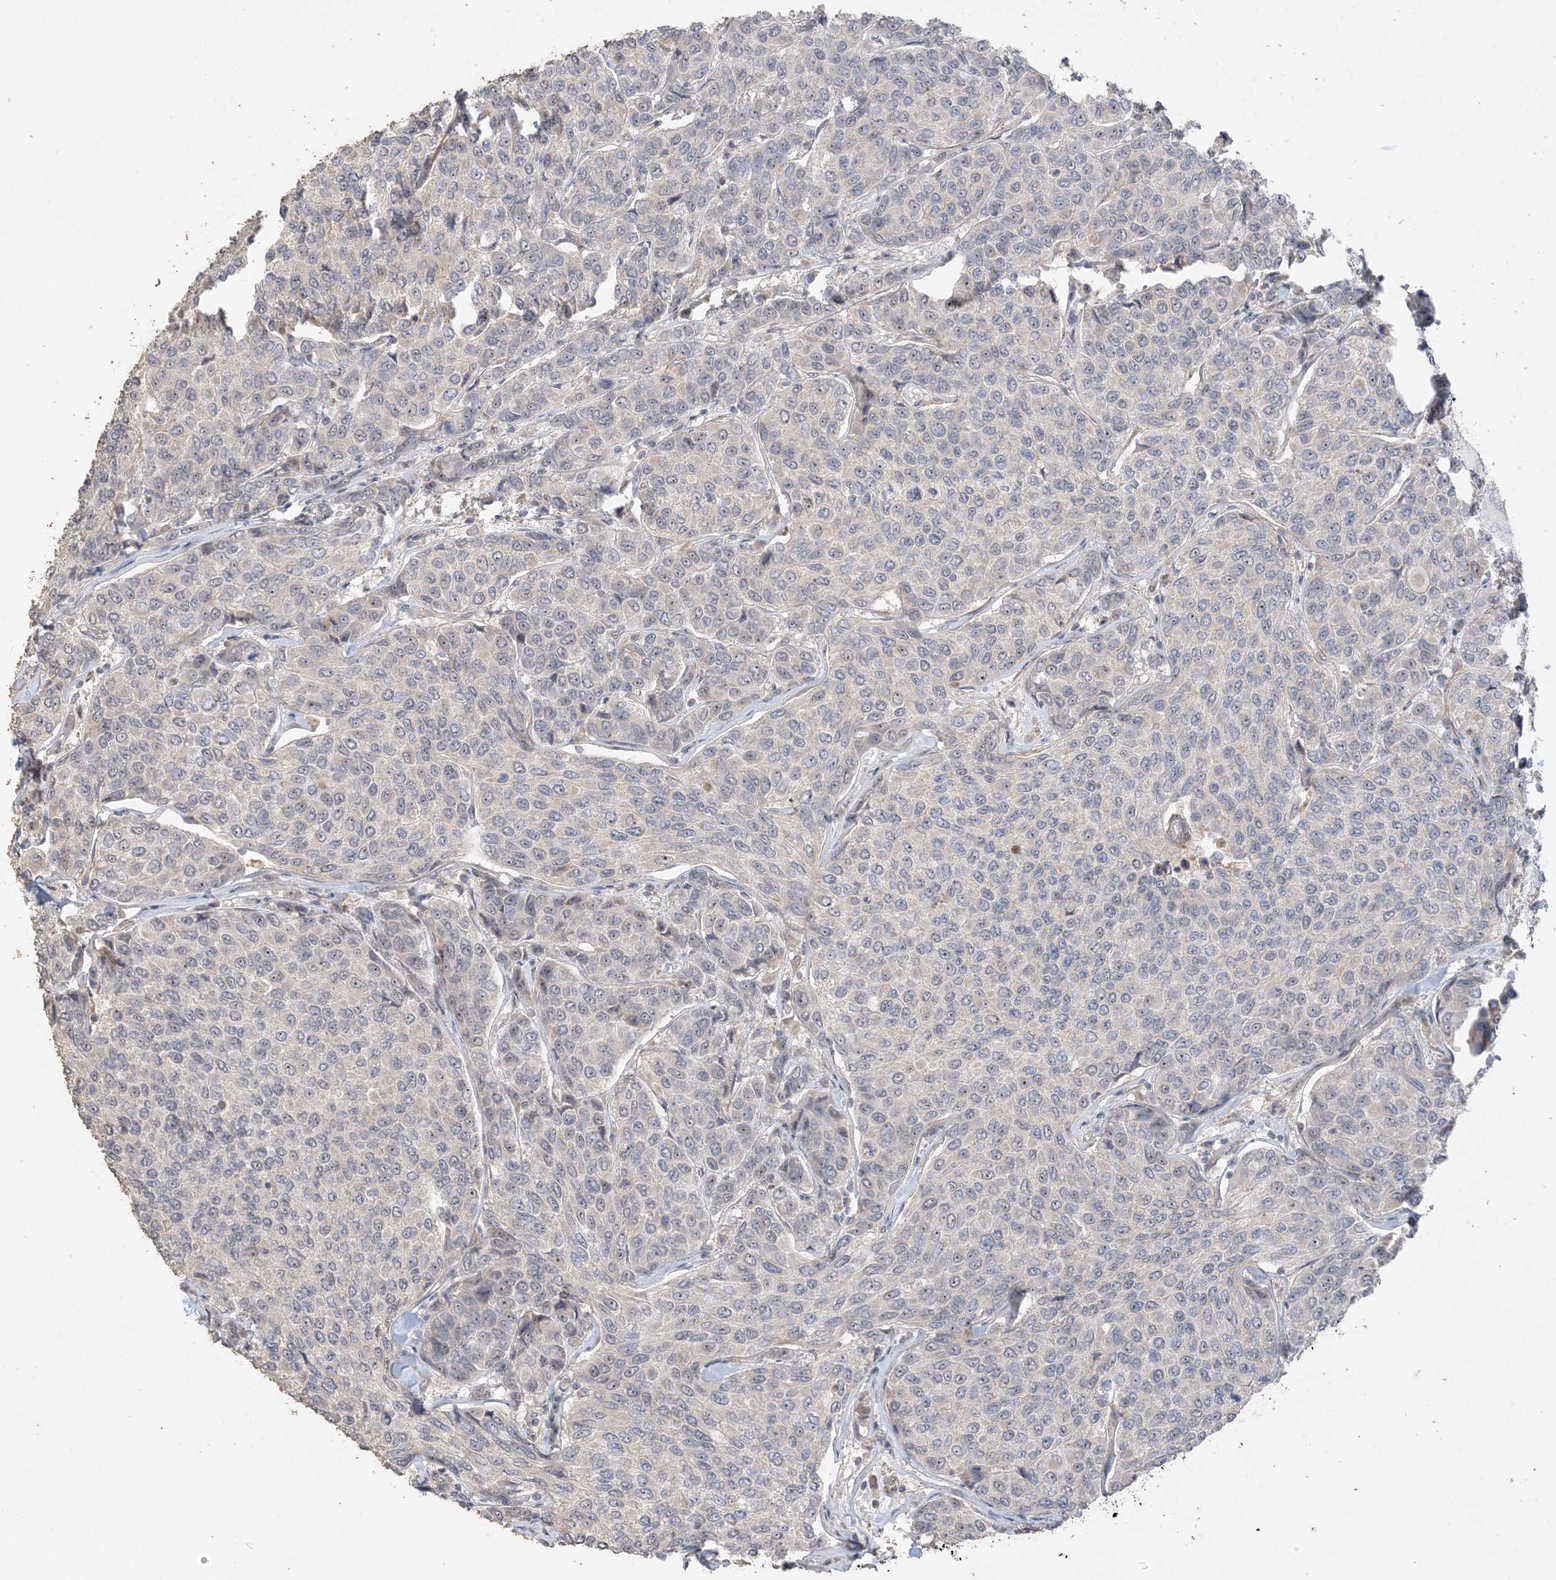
{"staining": {"intensity": "weak", "quantity": "<25%", "location": "nuclear"}, "tissue": "breast cancer", "cell_type": "Tumor cells", "image_type": "cancer", "snomed": [{"axis": "morphology", "description": "Duct carcinoma"}, {"axis": "topography", "description": "Breast"}], "caption": "Immunohistochemistry (IHC) of breast cancer (invasive ductal carcinoma) reveals no positivity in tumor cells.", "gene": "DDX18", "patient": {"sex": "female", "age": 55}}